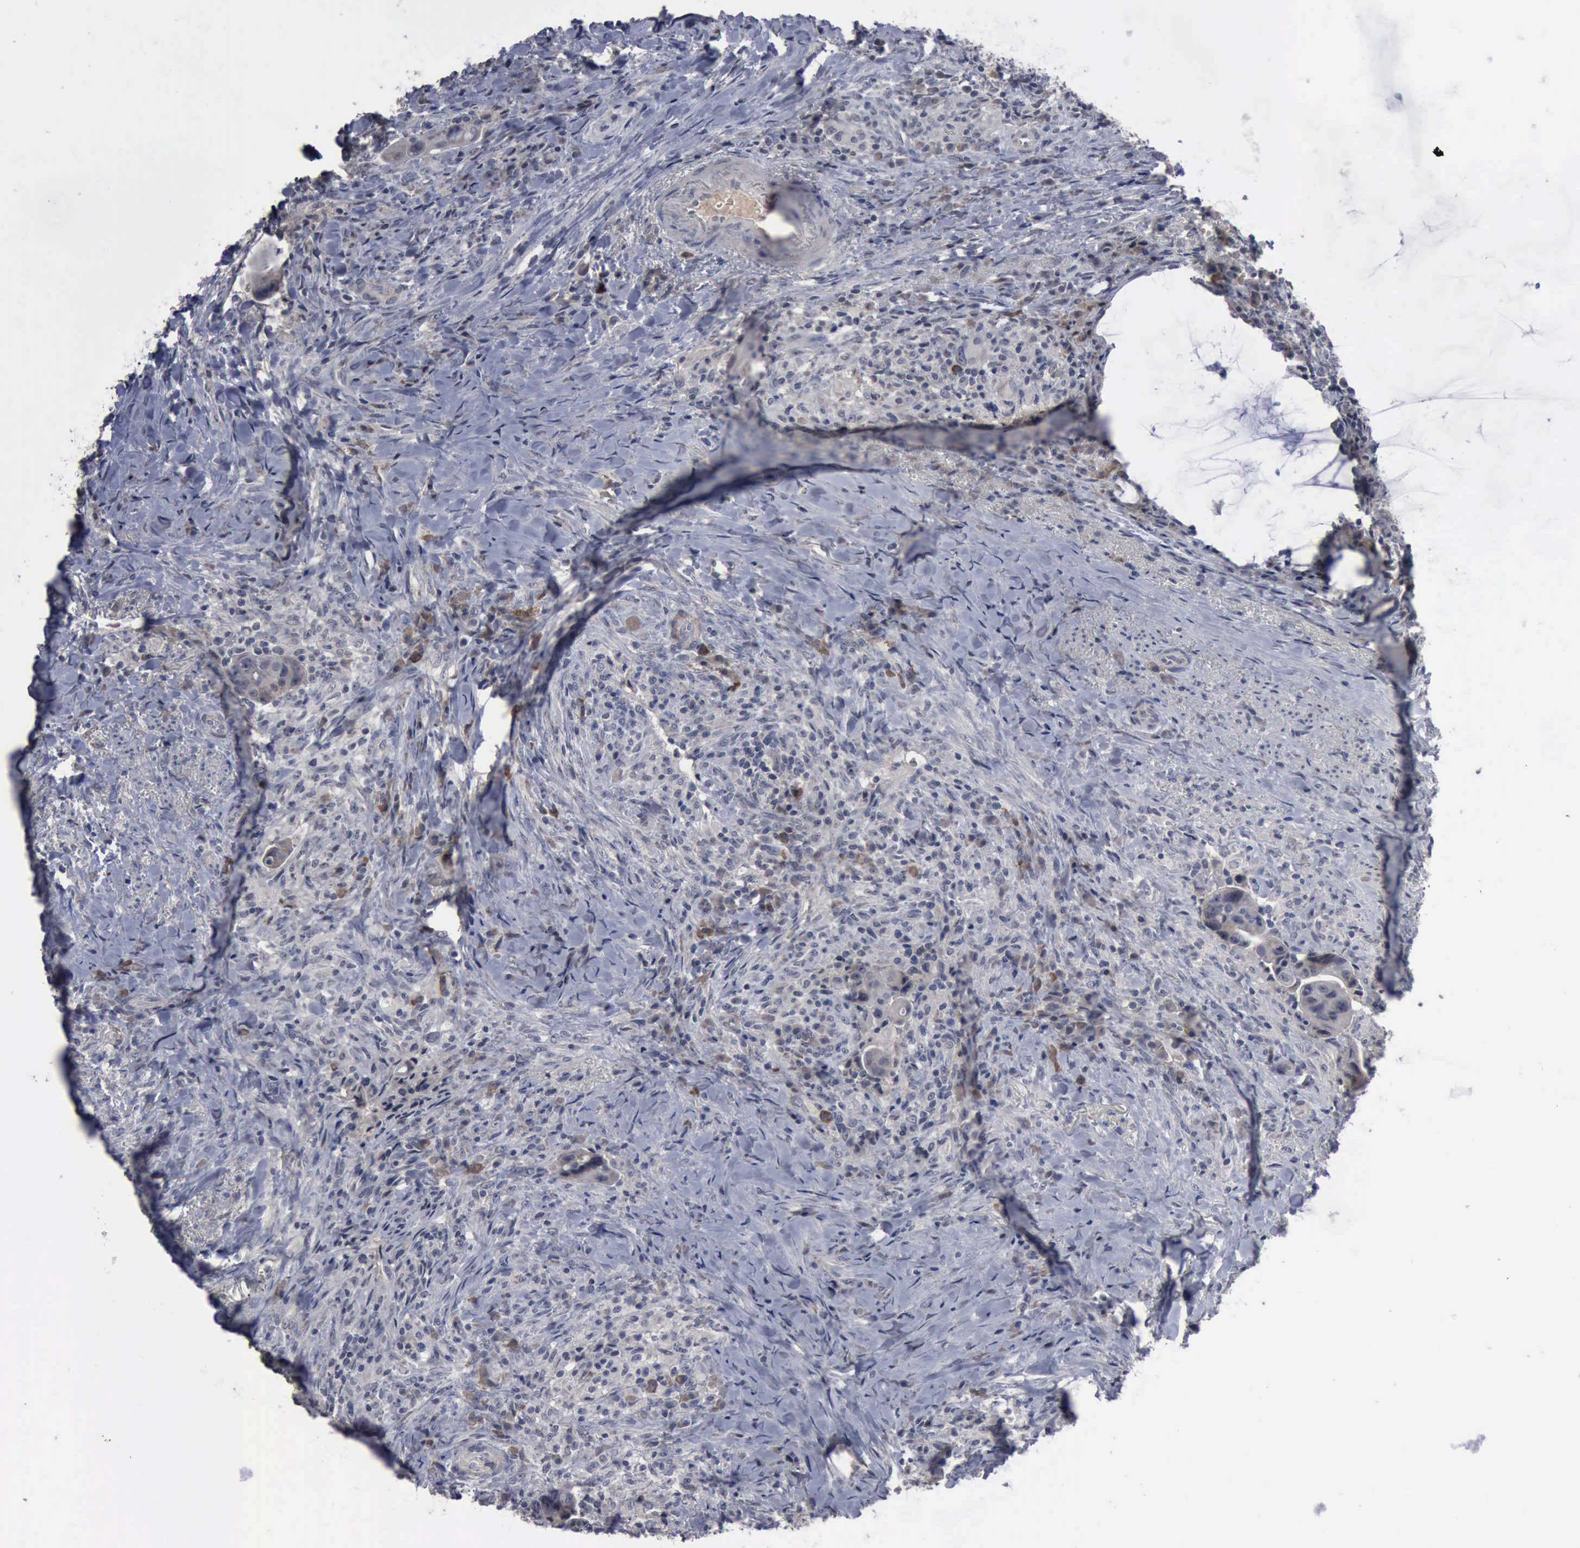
{"staining": {"intensity": "negative", "quantity": "none", "location": "none"}, "tissue": "colorectal cancer", "cell_type": "Tumor cells", "image_type": "cancer", "snomed": [{"axis": "morphology", "description": "Adenocarcinoma, NOS"}, {"axis": "topography", "description": "Rectum"}], "caption": "Immunohistochemical staining of adenocarcinoma (colorectal) displays no significant staining in tumor cells. (DAB (3,3'-diaminobenzidine) immunohistochemistry (IHC), high magnification).", "gene": "MYO18B", "patient": {"sex": "female", "age": 71}}